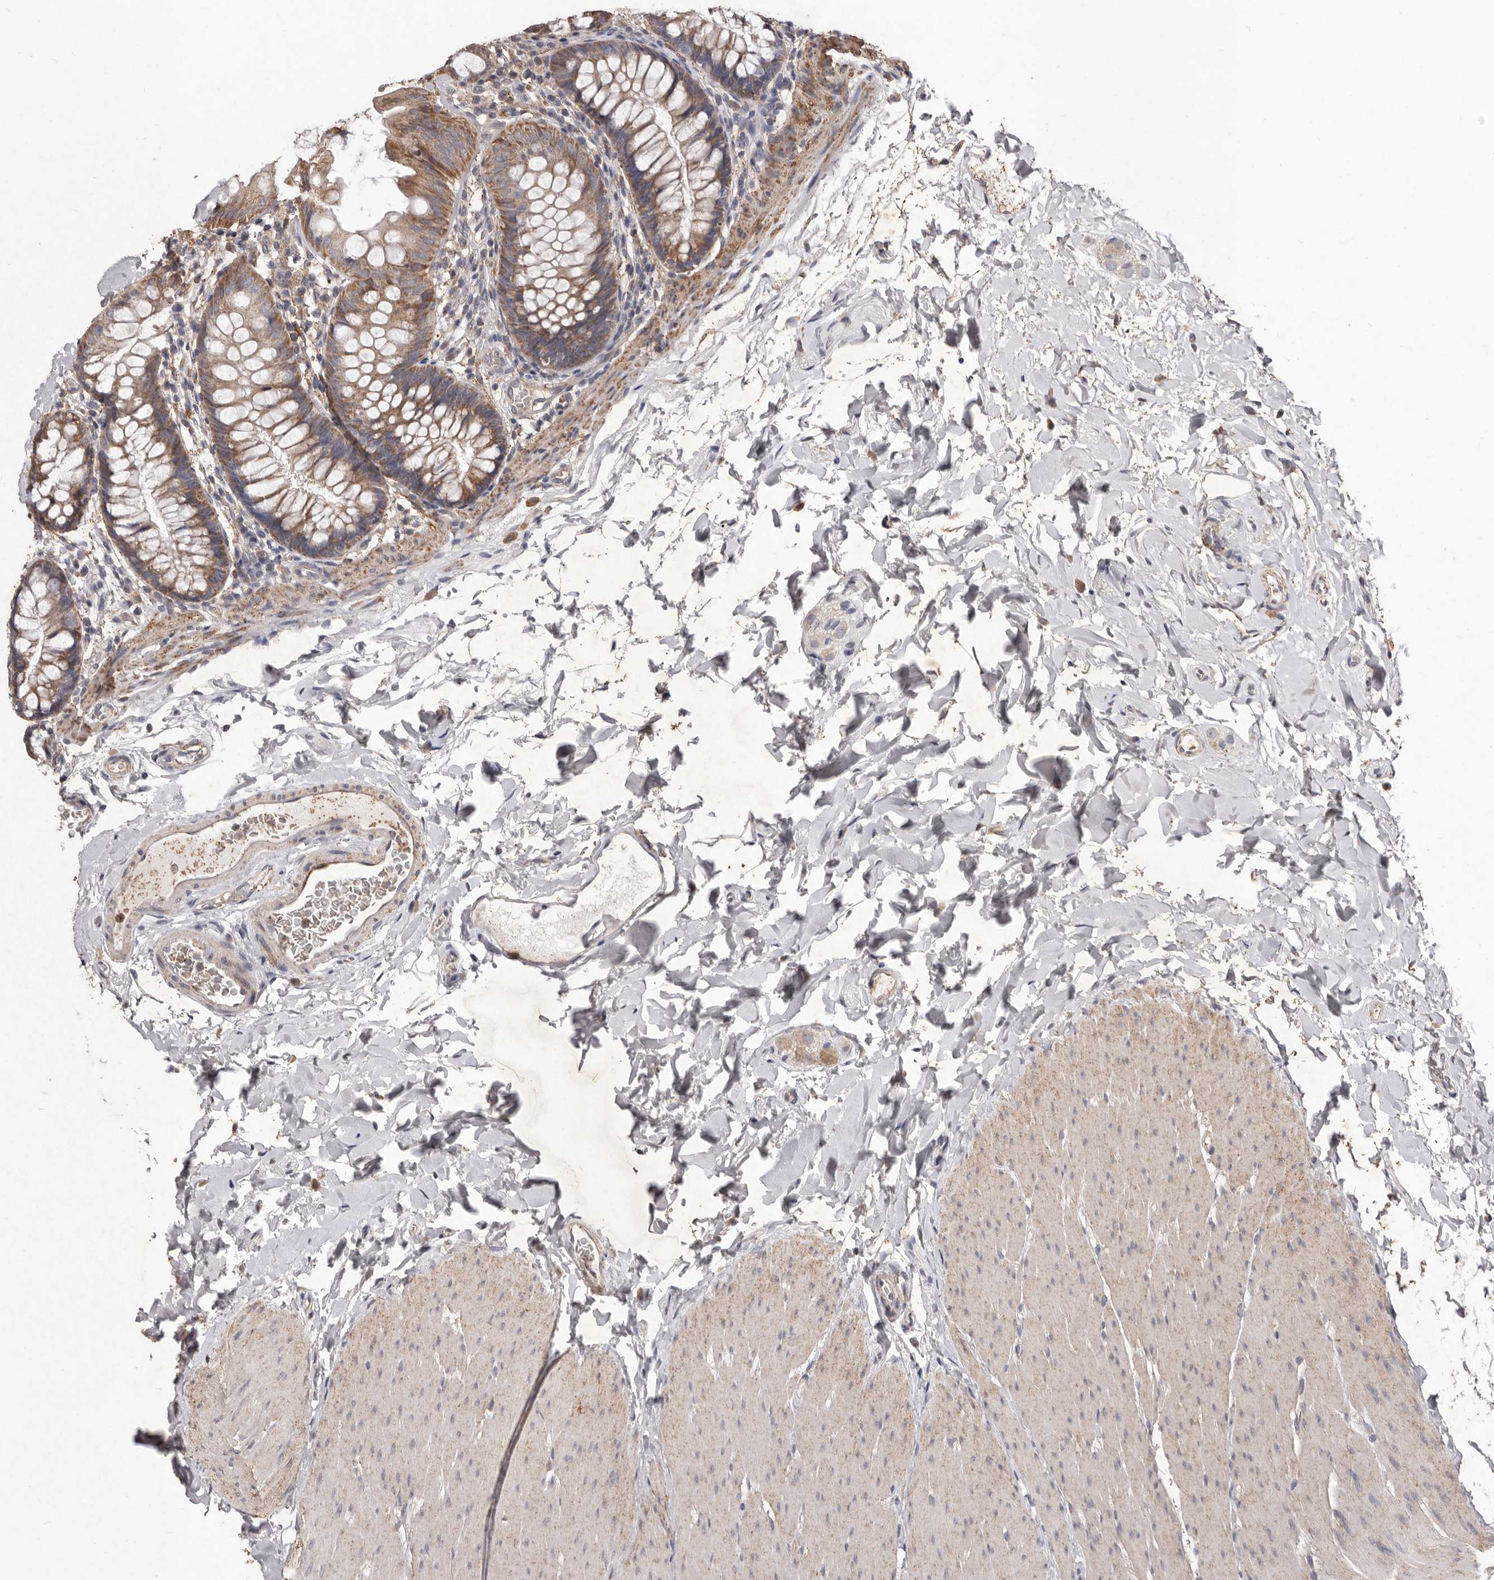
{"staining": {"intensity": "weak", "quantity": ">75%", "location": "cytoplasmic/membranous"}, "tissue": "colon", "cell_type": "Endothelial cells", "image_type": "normal", "snomed": [{"axis": "morphology", "description": "Normal tissue, NOS"}, {"axis": "topography", "description": "Colon"}], "caption": "About >75% of endothelial cells in benign human colon display weak cytoplasmic/membranous protein positivity as visualized by brown immunohistochemical staining.", "gene": "CXCL14", "patient": {"sex": "female", "age": 62}}